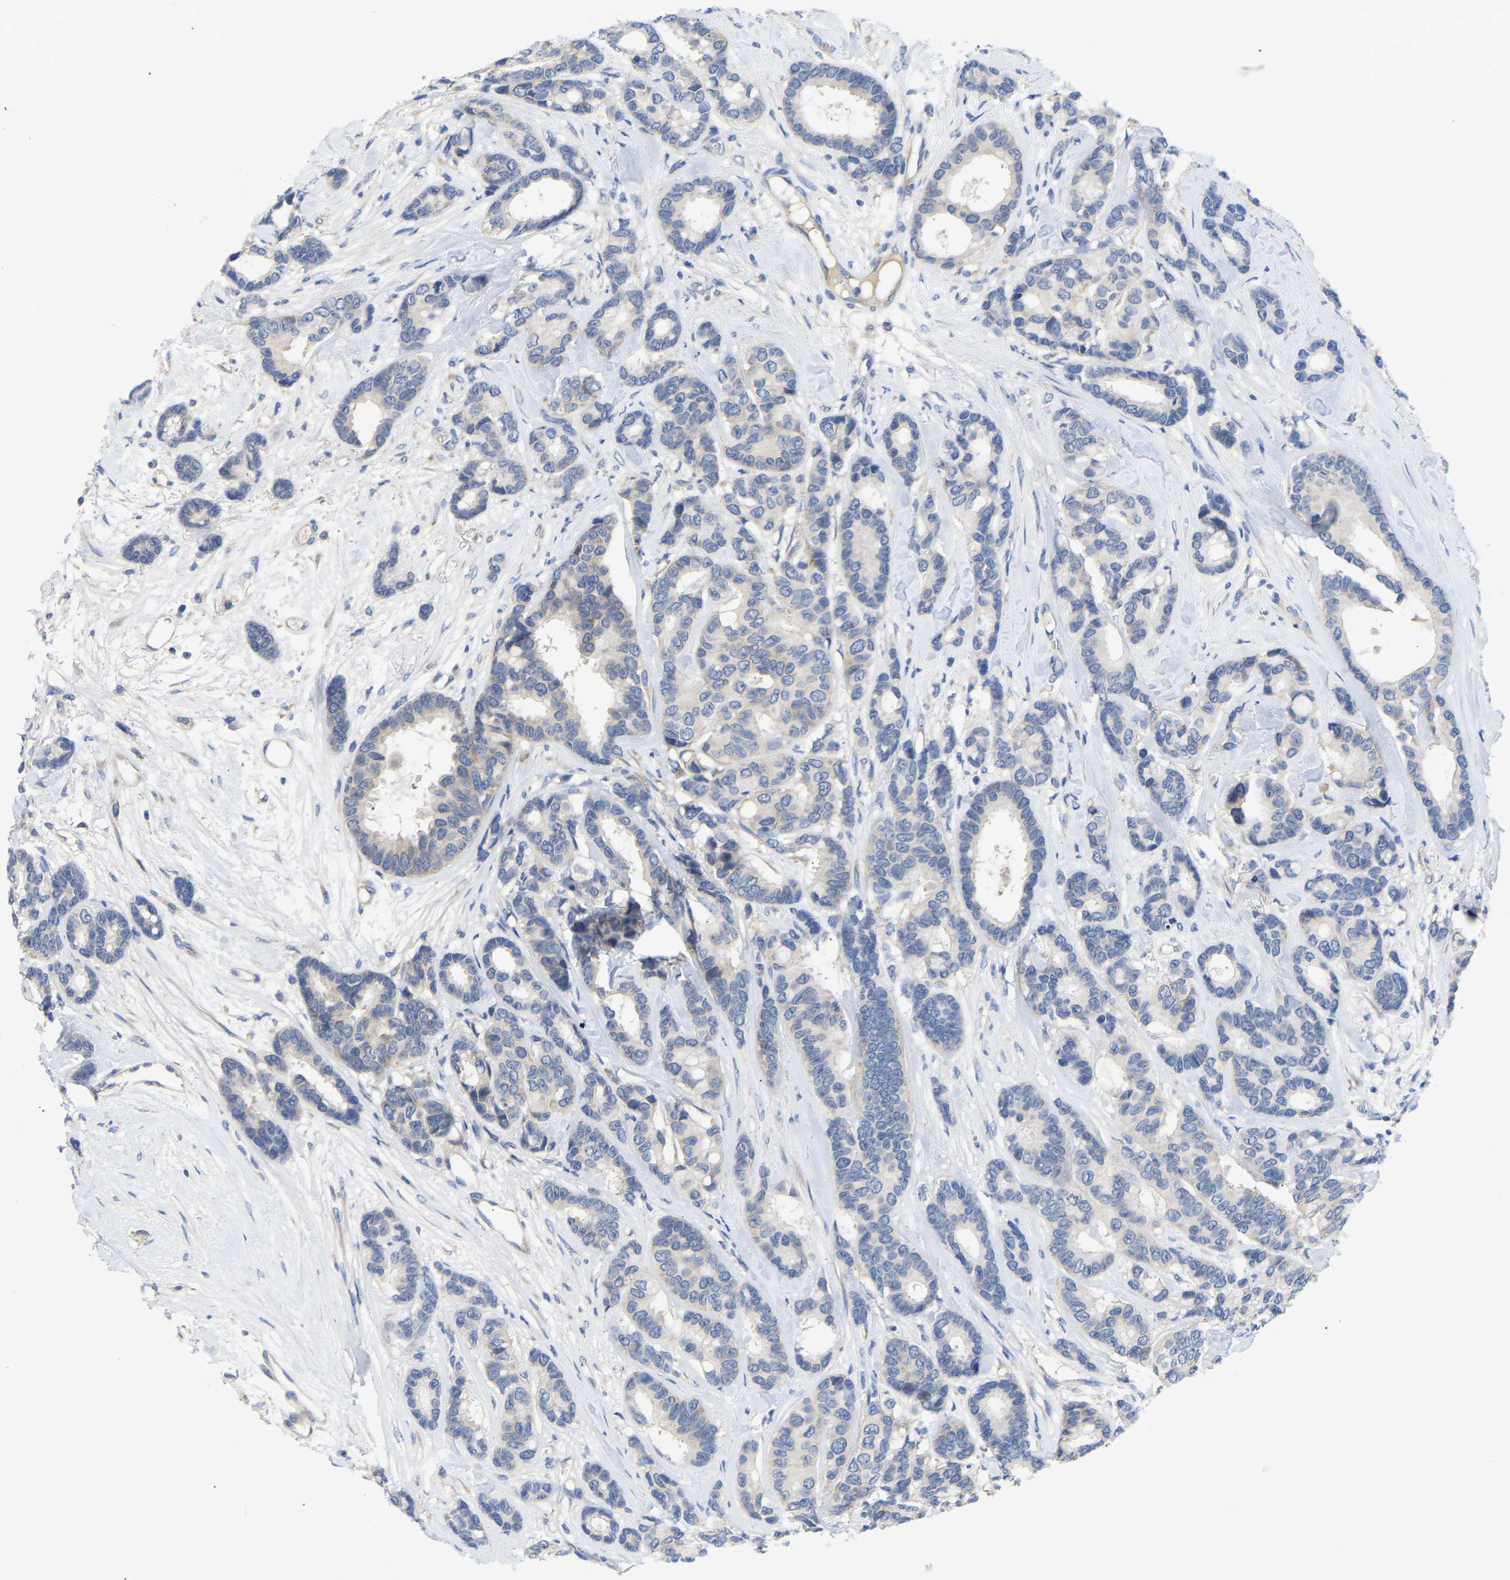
{"staining": {"intensity": "negative", "quantity": "none", "location": "none"}, "tissue": "breast cancer", "cell_type": "Tumor cells", "image_type": "cancer", "snomed": [{"axis": "morphology", "description": "Duct carcinoma"}, {"axis": "topography", "description": "Breast"}], "caption": "This is a micrograph of immunohistochemistry (IHC) staining of intraductal carcinoma (breast), which shows no staining in tumor cells. The staining was performed using DAB to visualize the protein expression in brown, while the nuclei were stained in blue with hematoxylin (Magnification: 20x).", "gene": "ABCA10", "patient": {"sex": "female", "age": 87}}